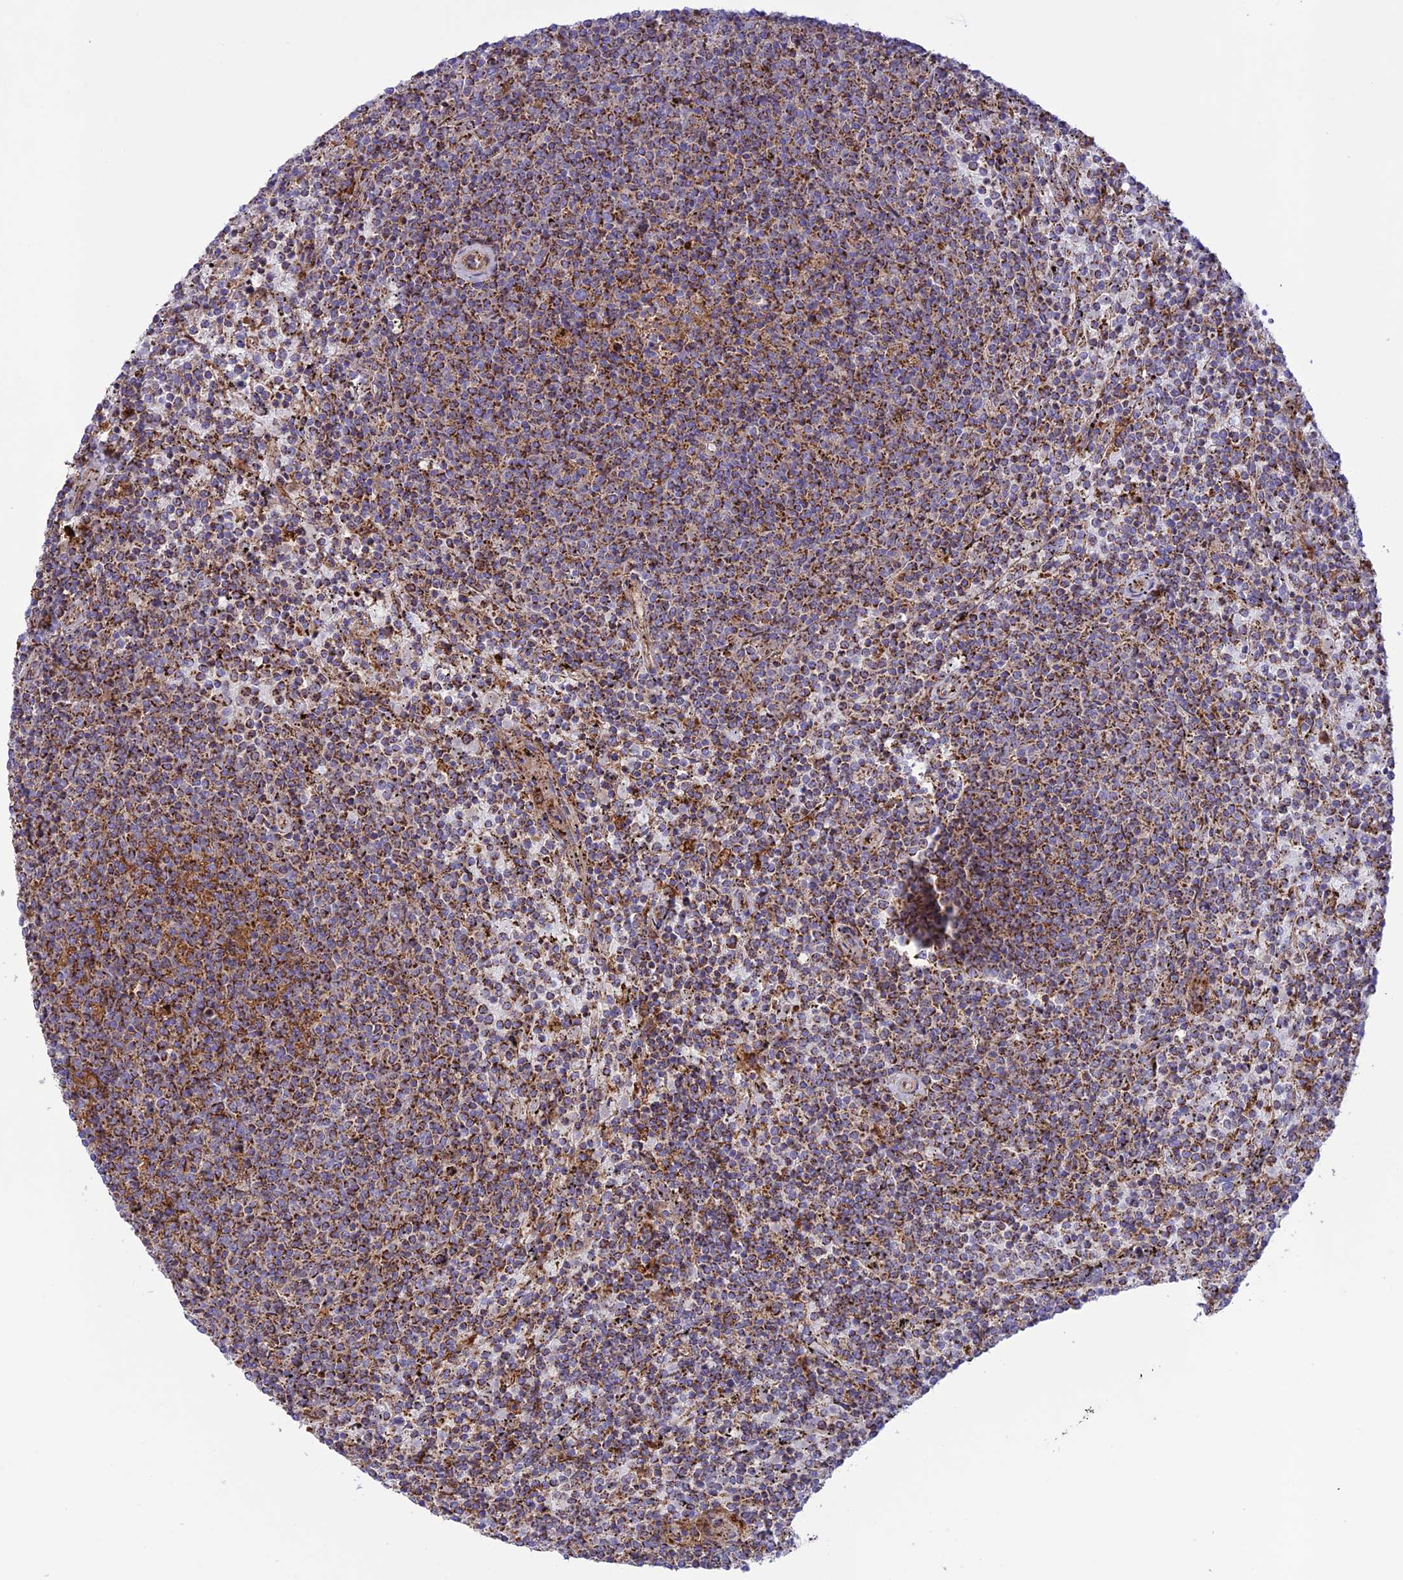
{"staining": {"intensity": "moderate", "quantity": ">75%", "location": "cytoplasmic/membranous"}, "tissue": "lymphoma", "cell_type": "Tumor cells", "image_type": "cancer", "snomed": [{"axis": "morphology", "description": "Malignant lymphoma, non-Hodgkin's type, Low grade"}, {"axis": "topography", "description": "Spleen"}], "caption": "Lymphoma stained with IHC demonstrates moderate cytoplasmic/membranous staining in about >75% of tumor cells.", "gene": "UAP1L1", "patient": {"sex": "female", "age": 50}}